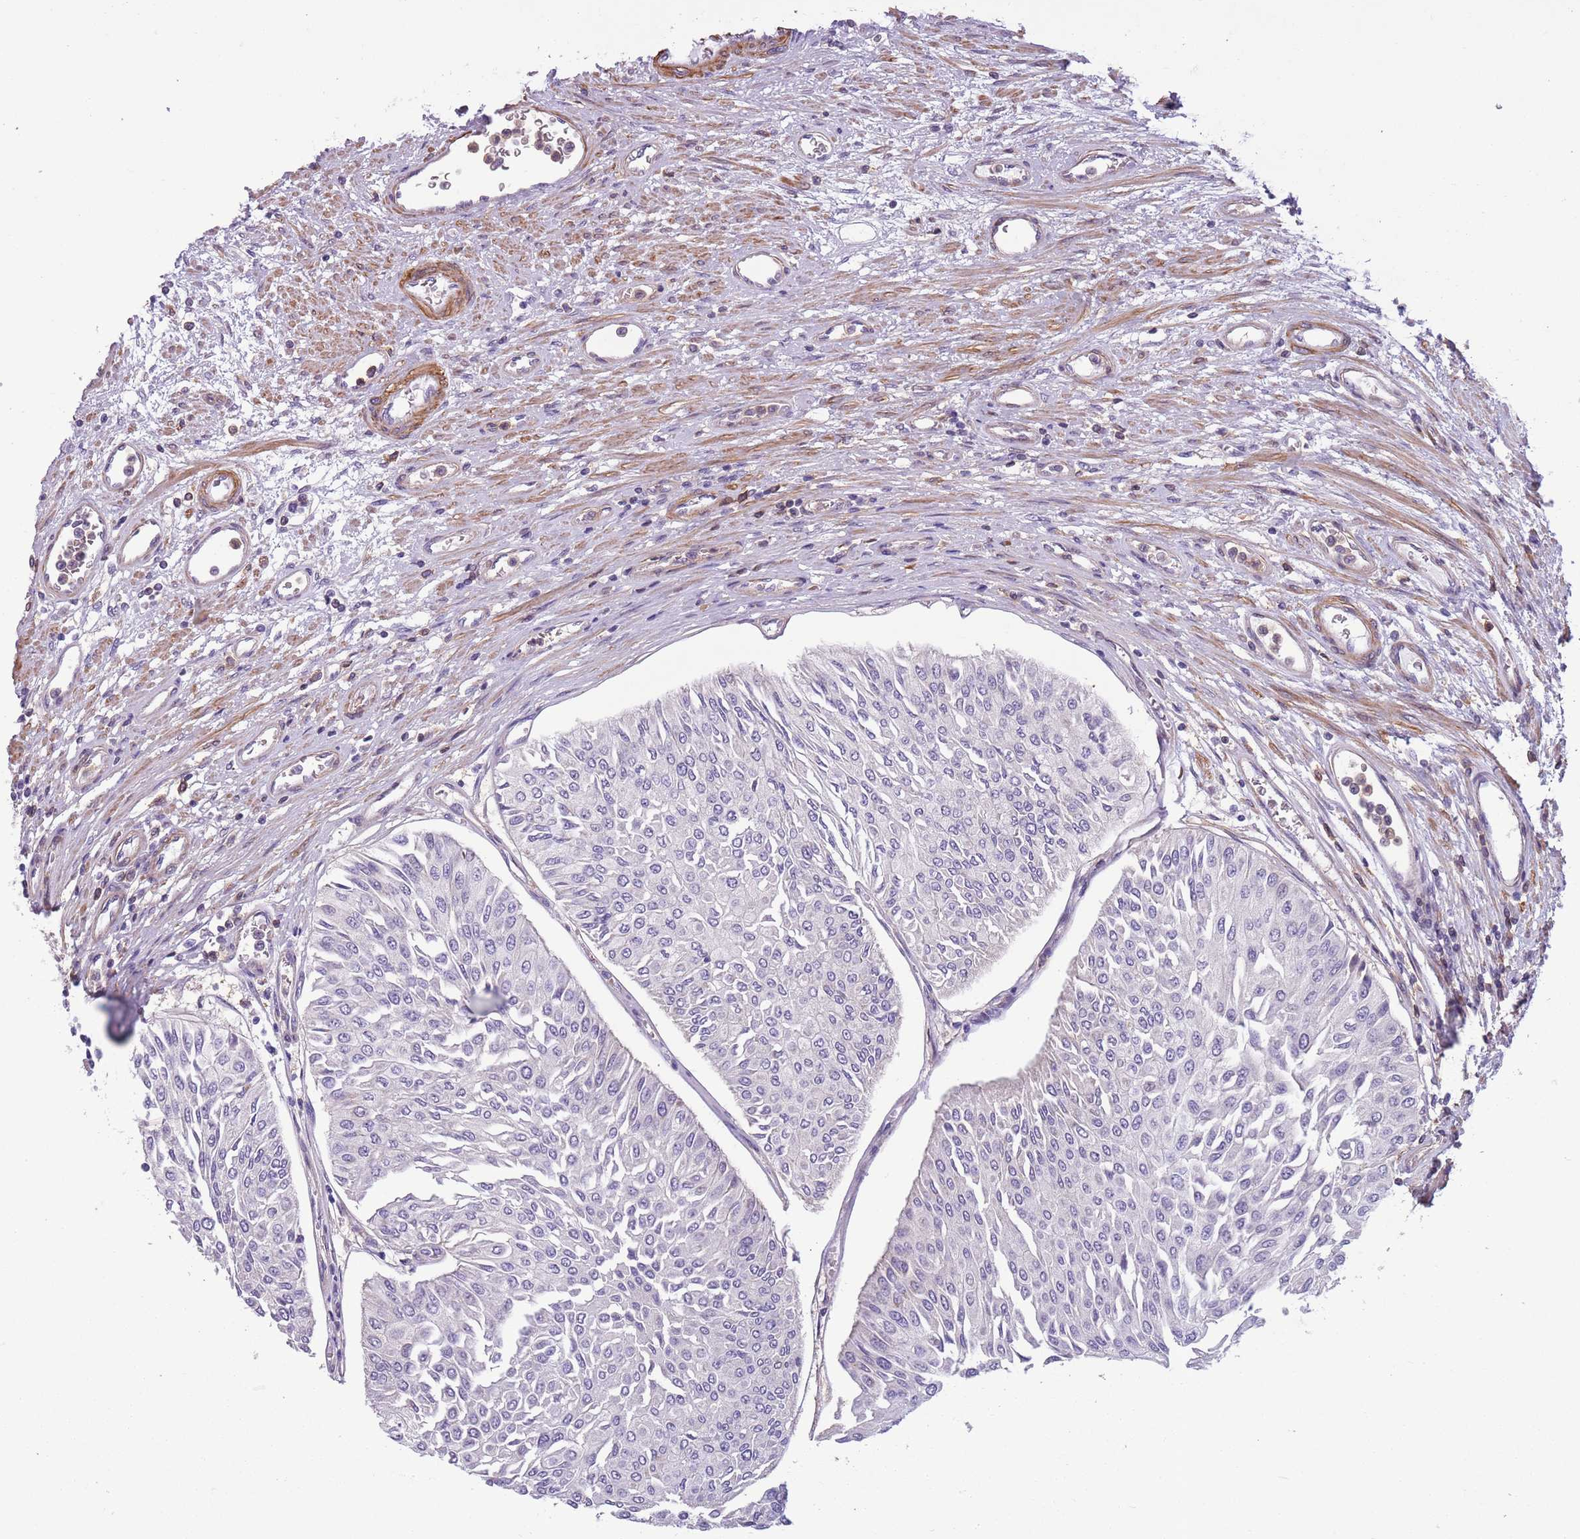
{"staining": {"intensity": "negative", "quantity": "none", "location": "none"}, "tissue": "urothelial cancer", "cell_type": "Tumor cells", "image_type": "cancer", "snomed": [{"axis": "morphology", "description": "Urothelial carcinoma, Low grade"}, {"axis": "topography", "description": "Urinary bladder"}], "caption": "This histopathology image is of urothelial cancer stained with immunohistochemistry (IHC) to label a protein in brown with the nuclei are counter-stained blue. There is no expression in tumor cells. (DAB immunohistochemistry (IHC) with hematoxylin counter stain).", "gene": "JAML", "patient": {"sex": "male", "age": 67}}